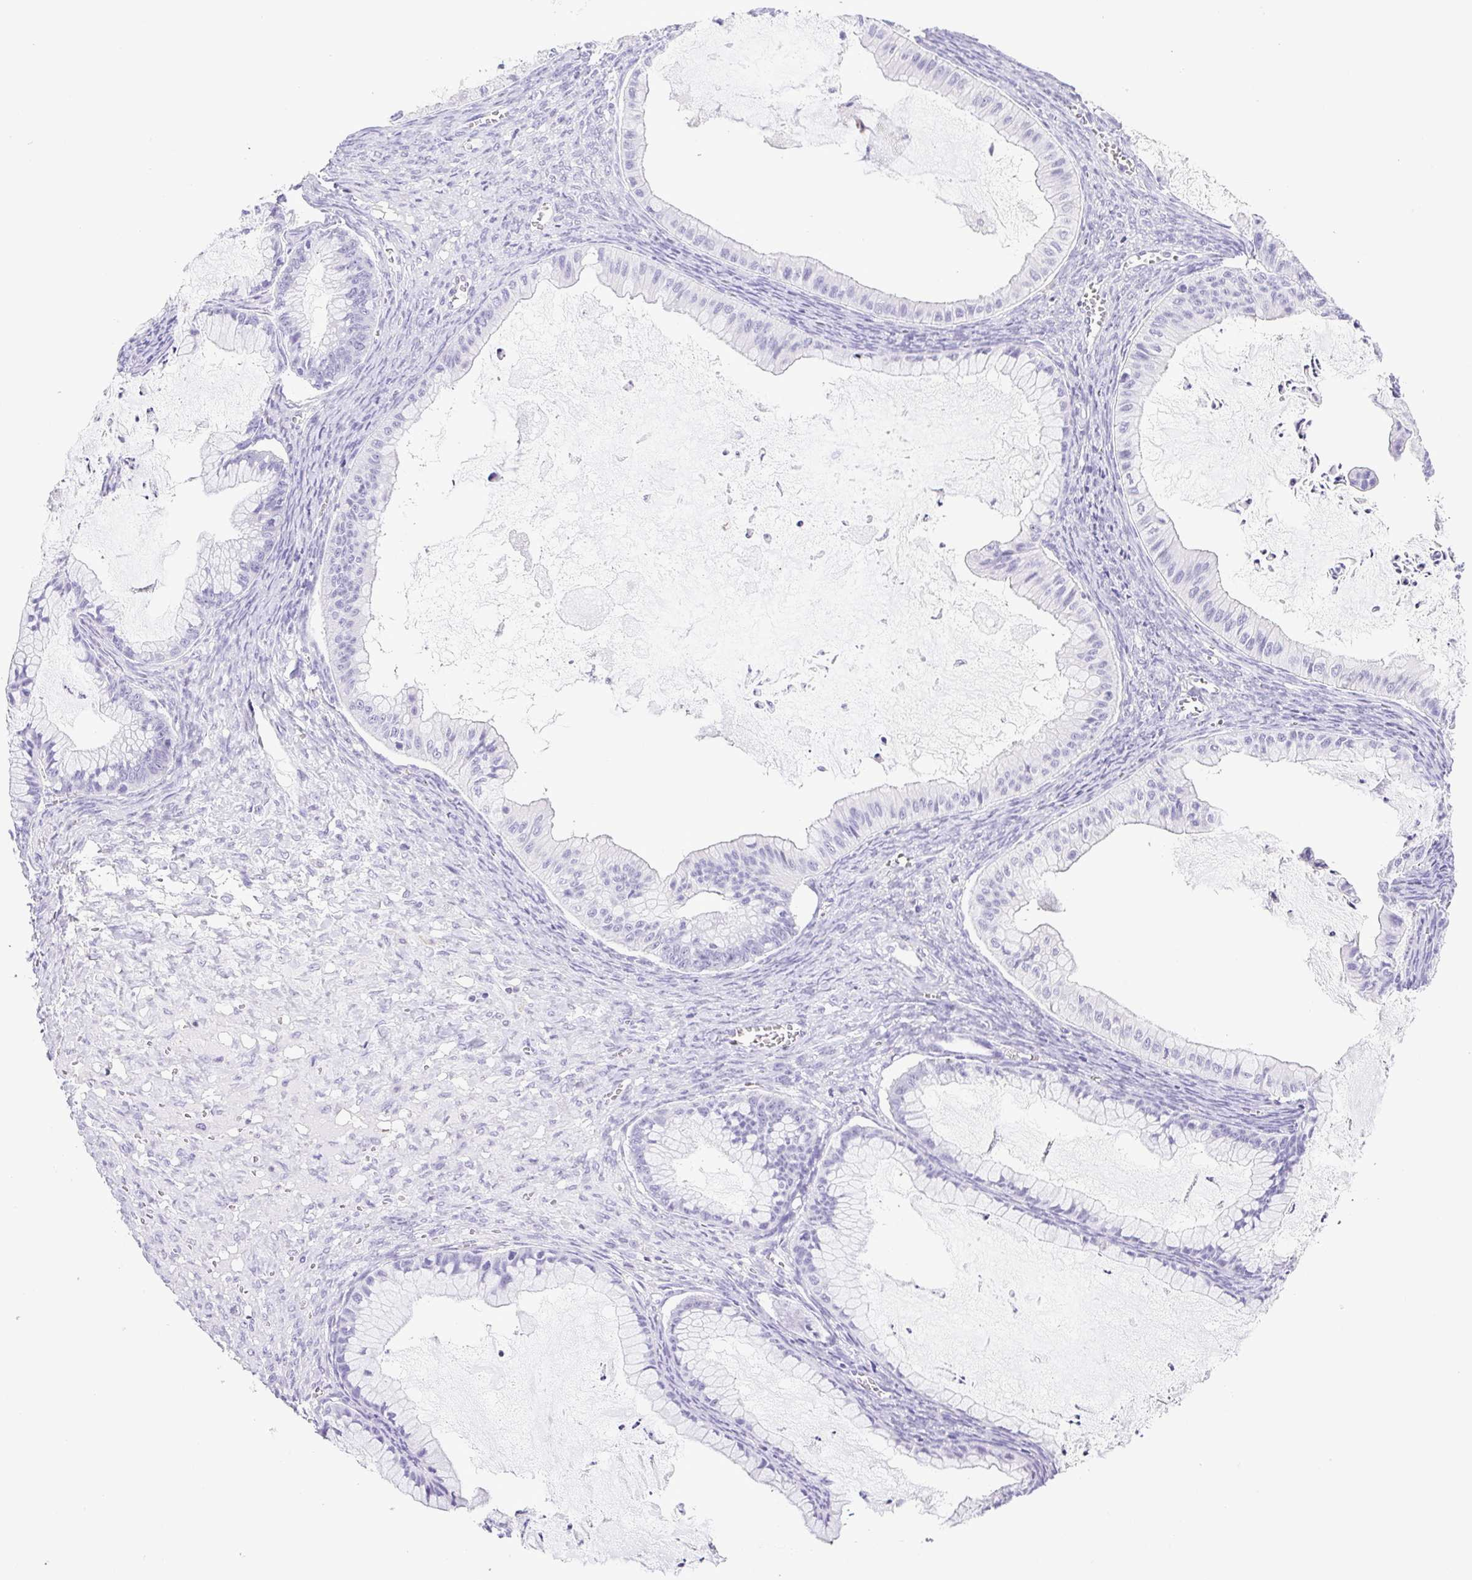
{"staining": {"intensity": "negative", "quantity": "none", "location": "none"}, "tissue": "ovarian cancer", "cell_type": "Tumor cells", "image_type": "cancer", "snomed": [{"axis": "morphology", "description": "Cystadenocarcinoma, mucinous, NOS"}, {"axis": "topography", "description": "Ovary"}], "caption": "The histopathology image demonstrates no staining of tumor cells in ovarian cancer (mucinous cystadenocarcinoma). (DAB immunohistochemistry (IHC) visualized using brightfield microscopy, high magnification).", "gene": "SYNPR", "patient": {"sex": "female", "age": 72}}